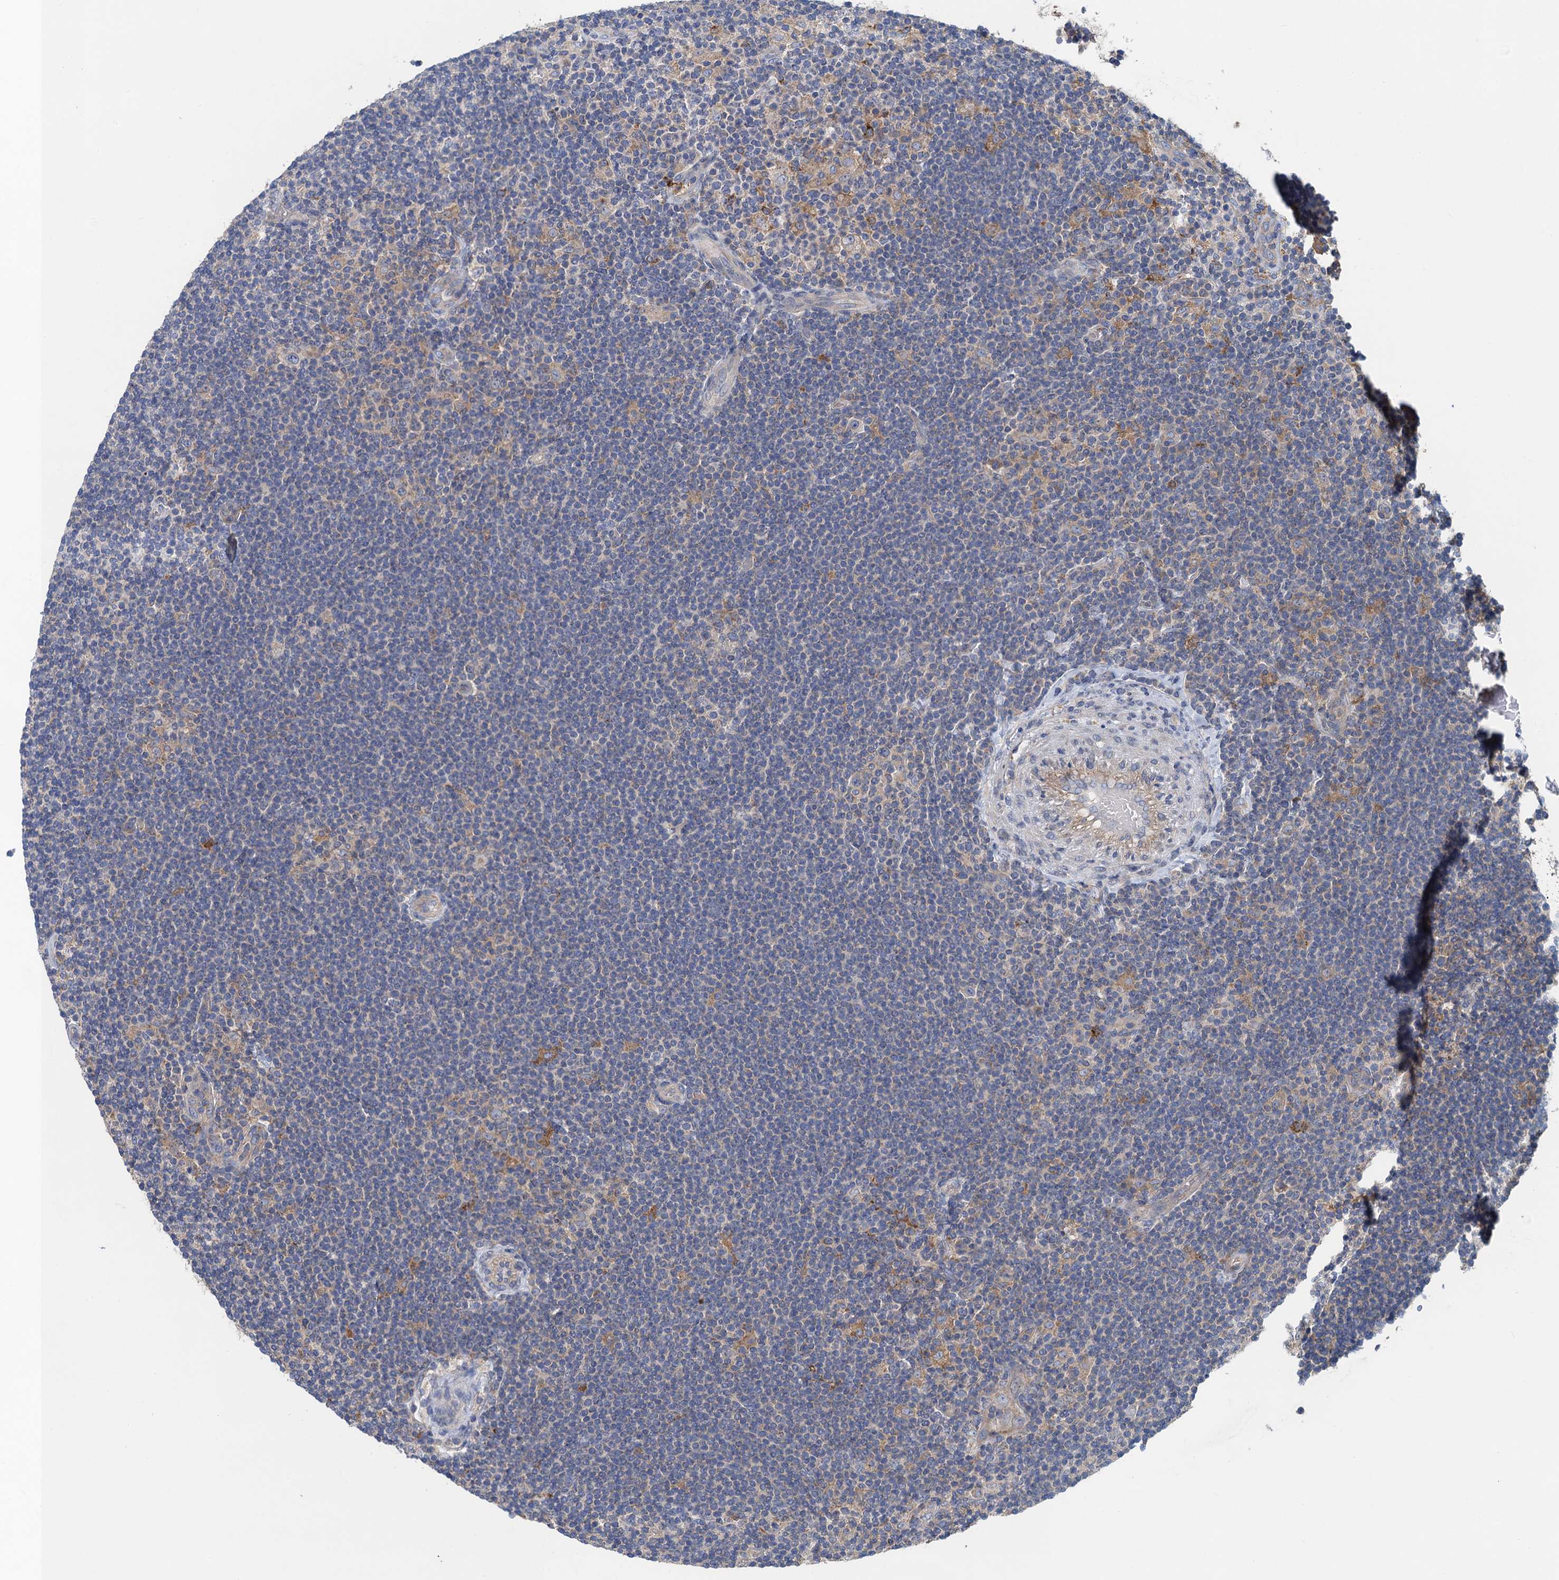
{"staining": {"intensity": "negative", "quantity": "none", "location": "none"}, "tissue": "lymphoma", "cell_type": "Tumor cells", "image_type": "cancer", "snomed": [{"axis": "morphology", "description": "Hodgkin's disease, NOS"}, {"axis": "topography", "description": "Lymph node"}], "caption": "There is no significant expression in tumor cells of lymphoma.", "gene": "SNAP29", "patient": {"sex": "female", "age": 57}}